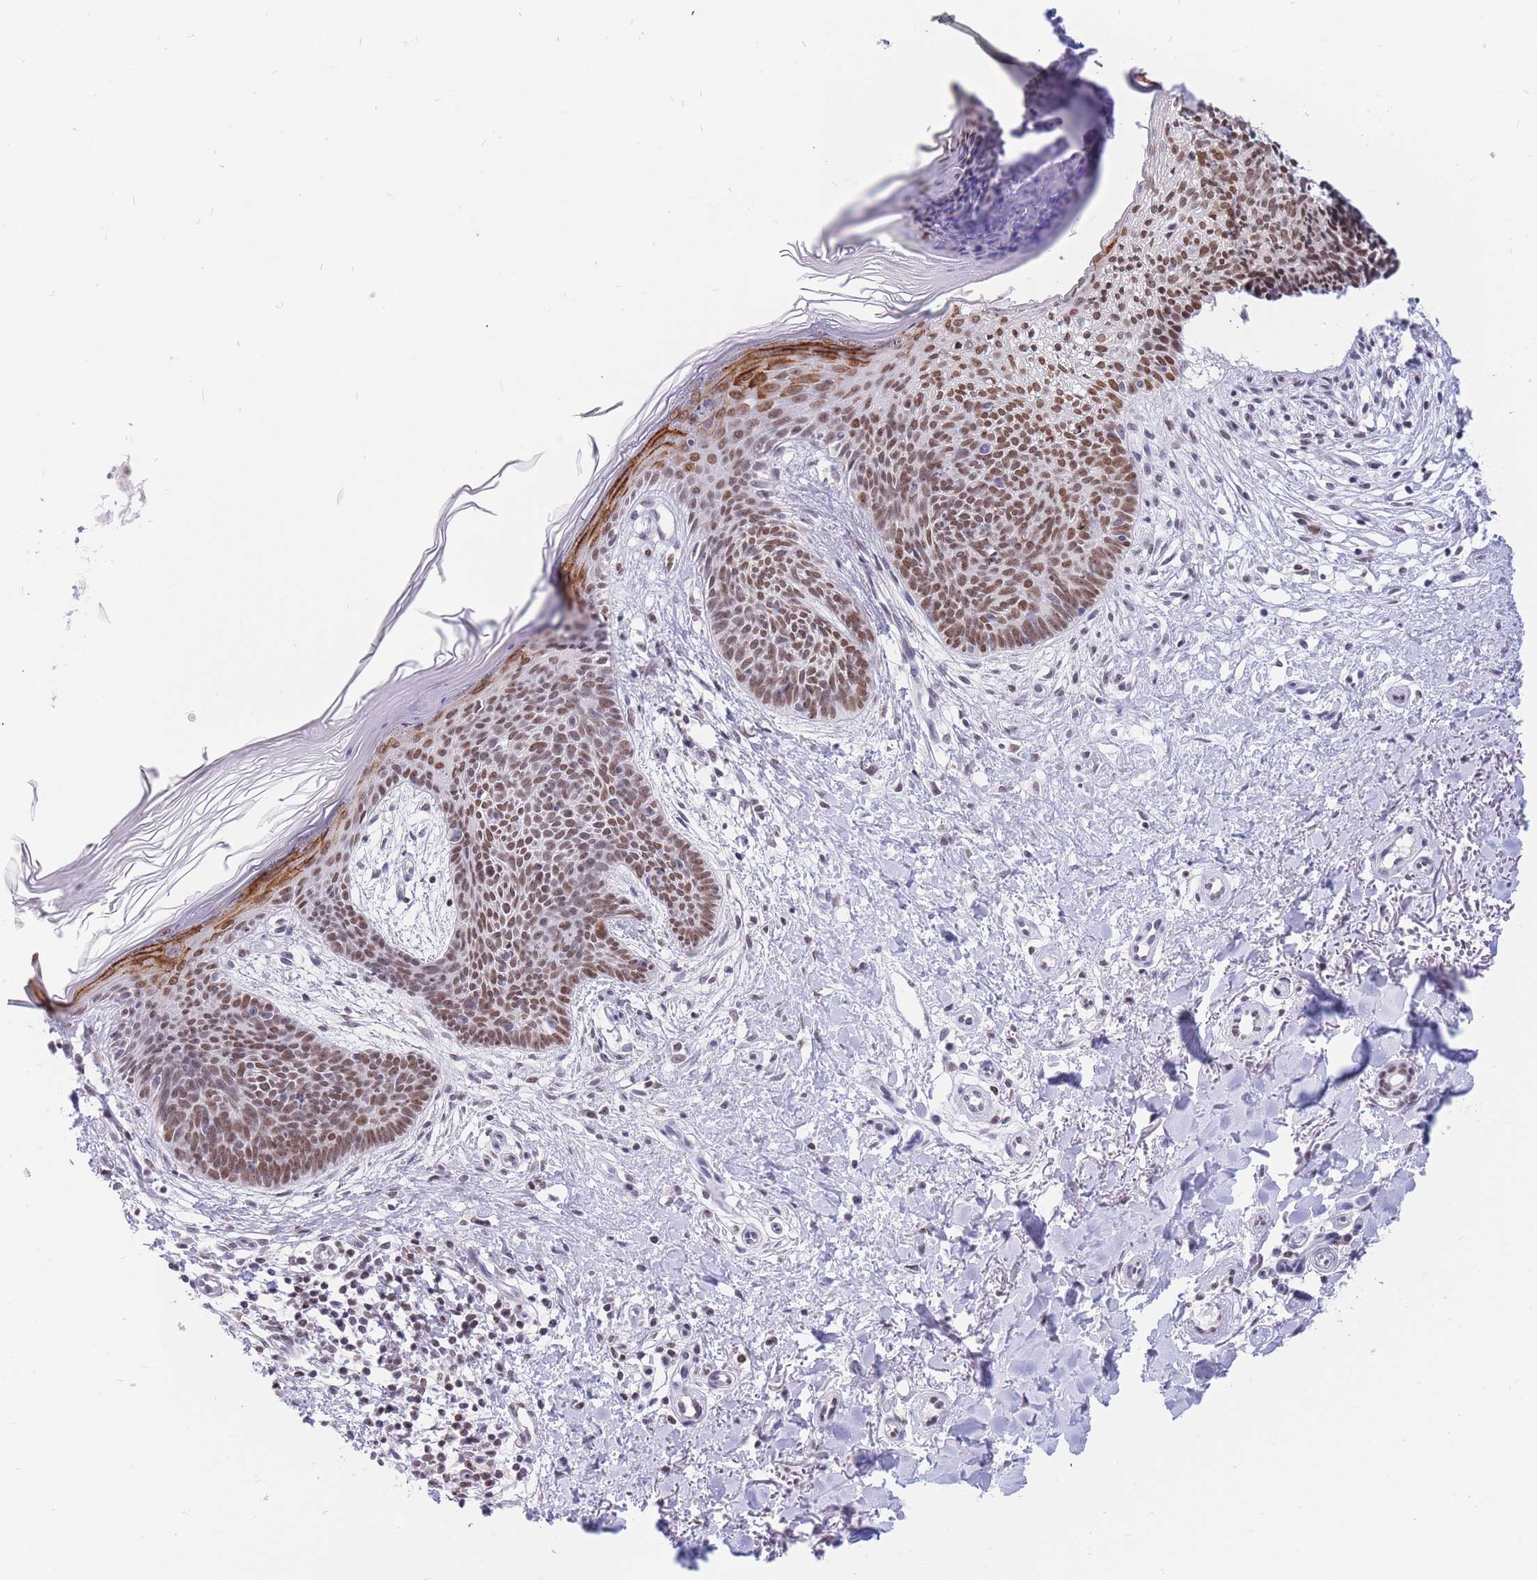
{"staining": {"intensity": "moderate", "quantity": ">75%", "location": "nuclear"}, "tissue": "skin cancer", "cell_type": "Tumor cells", "image_type": "cancer", "snomed": [{"axis": "morphology", "description": "Basal cell carcinoma"}, {"axis": "topography", "description": "Skin"}], "caption": "Human basal cell carcinoma (skin) stained for a protein (brown) shows moderate nuclear positive staining in approximately >75% of tumor cells.", "gene": "HMGN1", "patient": {"sex": "male", "age": 78}}